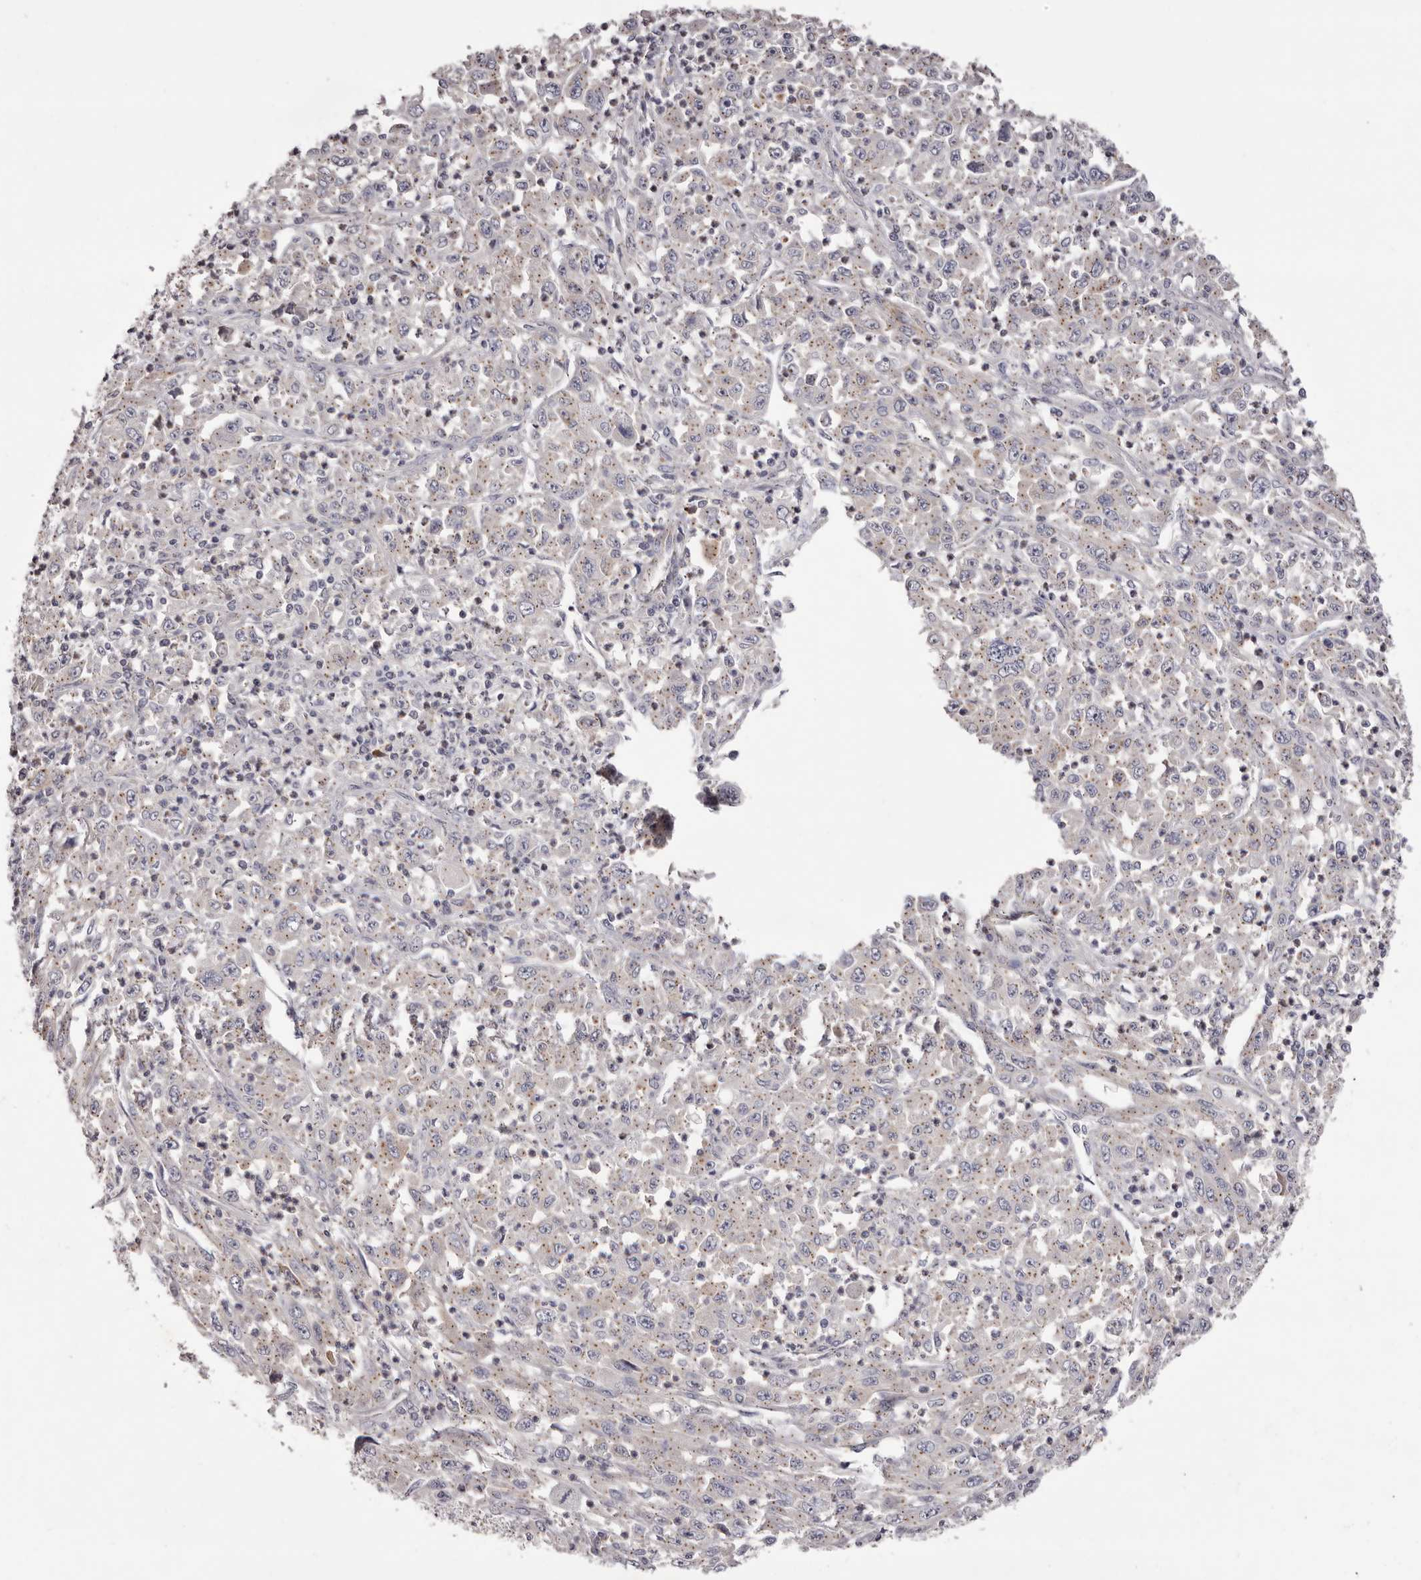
{"staining": {"intensity": "negative", "quantity": "none", "location": "none"}, "tissue": "melanoma", "cell_type": "Tumor cells", "image_type": "cancer", "snomed": [{"axis": "morphology", "description": "Malignant melanoma, Metastatic site"}, {"axis": "topography", "description": "Skin"}], "caption": "This image is of malignant melanoma (metastatic site) stained with immunohistochemistry to label a protein in brown with the nuclei are counter-stained blue. There is no positivity in tumor cells.", "gene": "PEG10", "patient": {"sex": "female", "age": 56}}